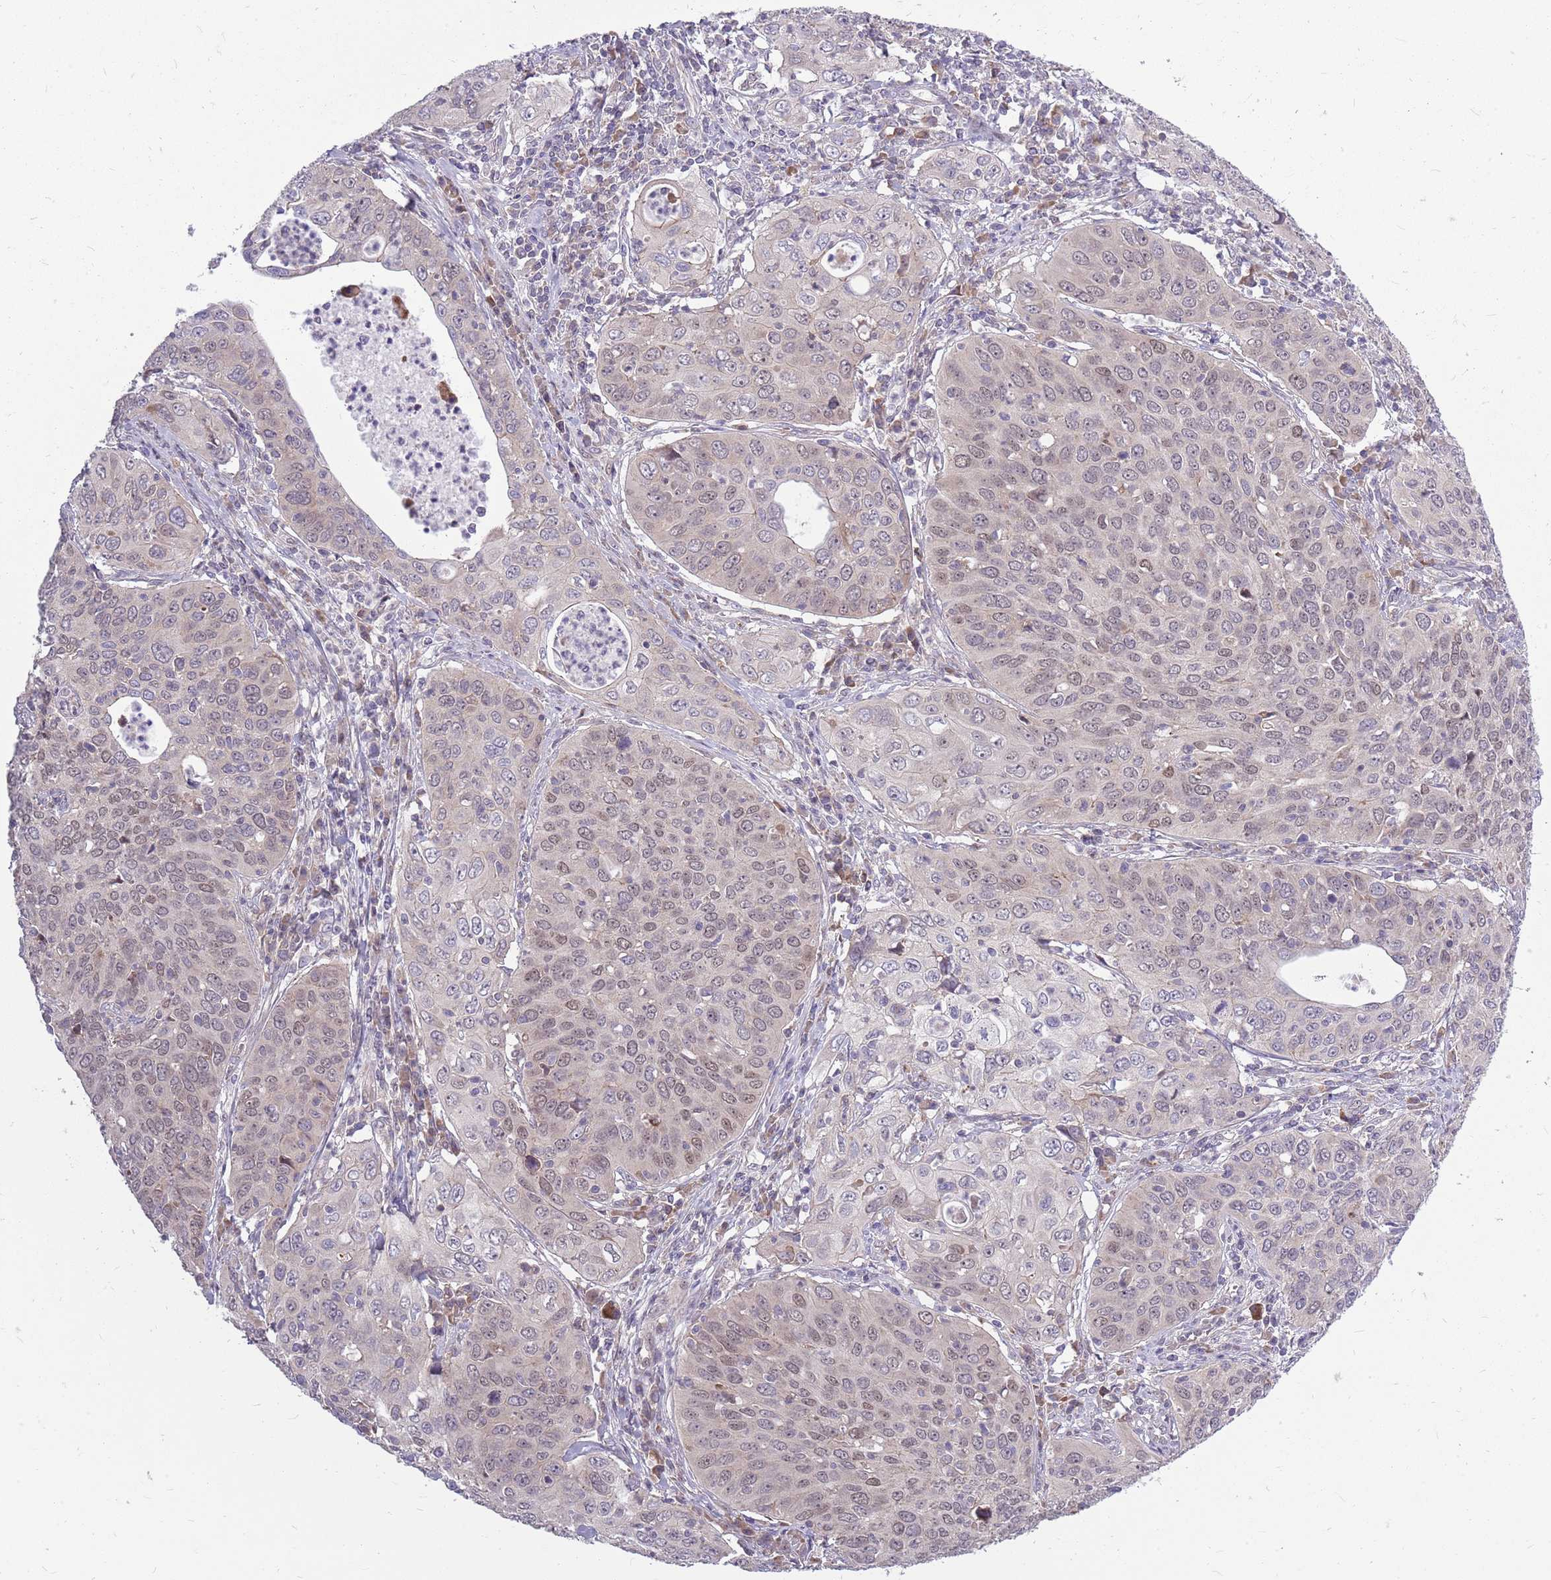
{"staining": {"intensity": "weak", "quantity": "25%-75%", "location": "nuclear"}, "tissue": "cervical cancer", "cell_type": "Tumor cells", "image_type": "cancer", "snomed": [{"axis": "morphology", "description": "Squamous cell carcinoma, NOS"}, {"axis": "topography", "description": "Cervix"}], "caption": "IHC micrograph of cervical squamous cell carcinoma stained for a protein (brown), which reveals low levels of weak nuclear staining in about 25%-75% of tumor cells.", "gene": "PPP1R27", "patient": {"sex": "female", "age": 36}}